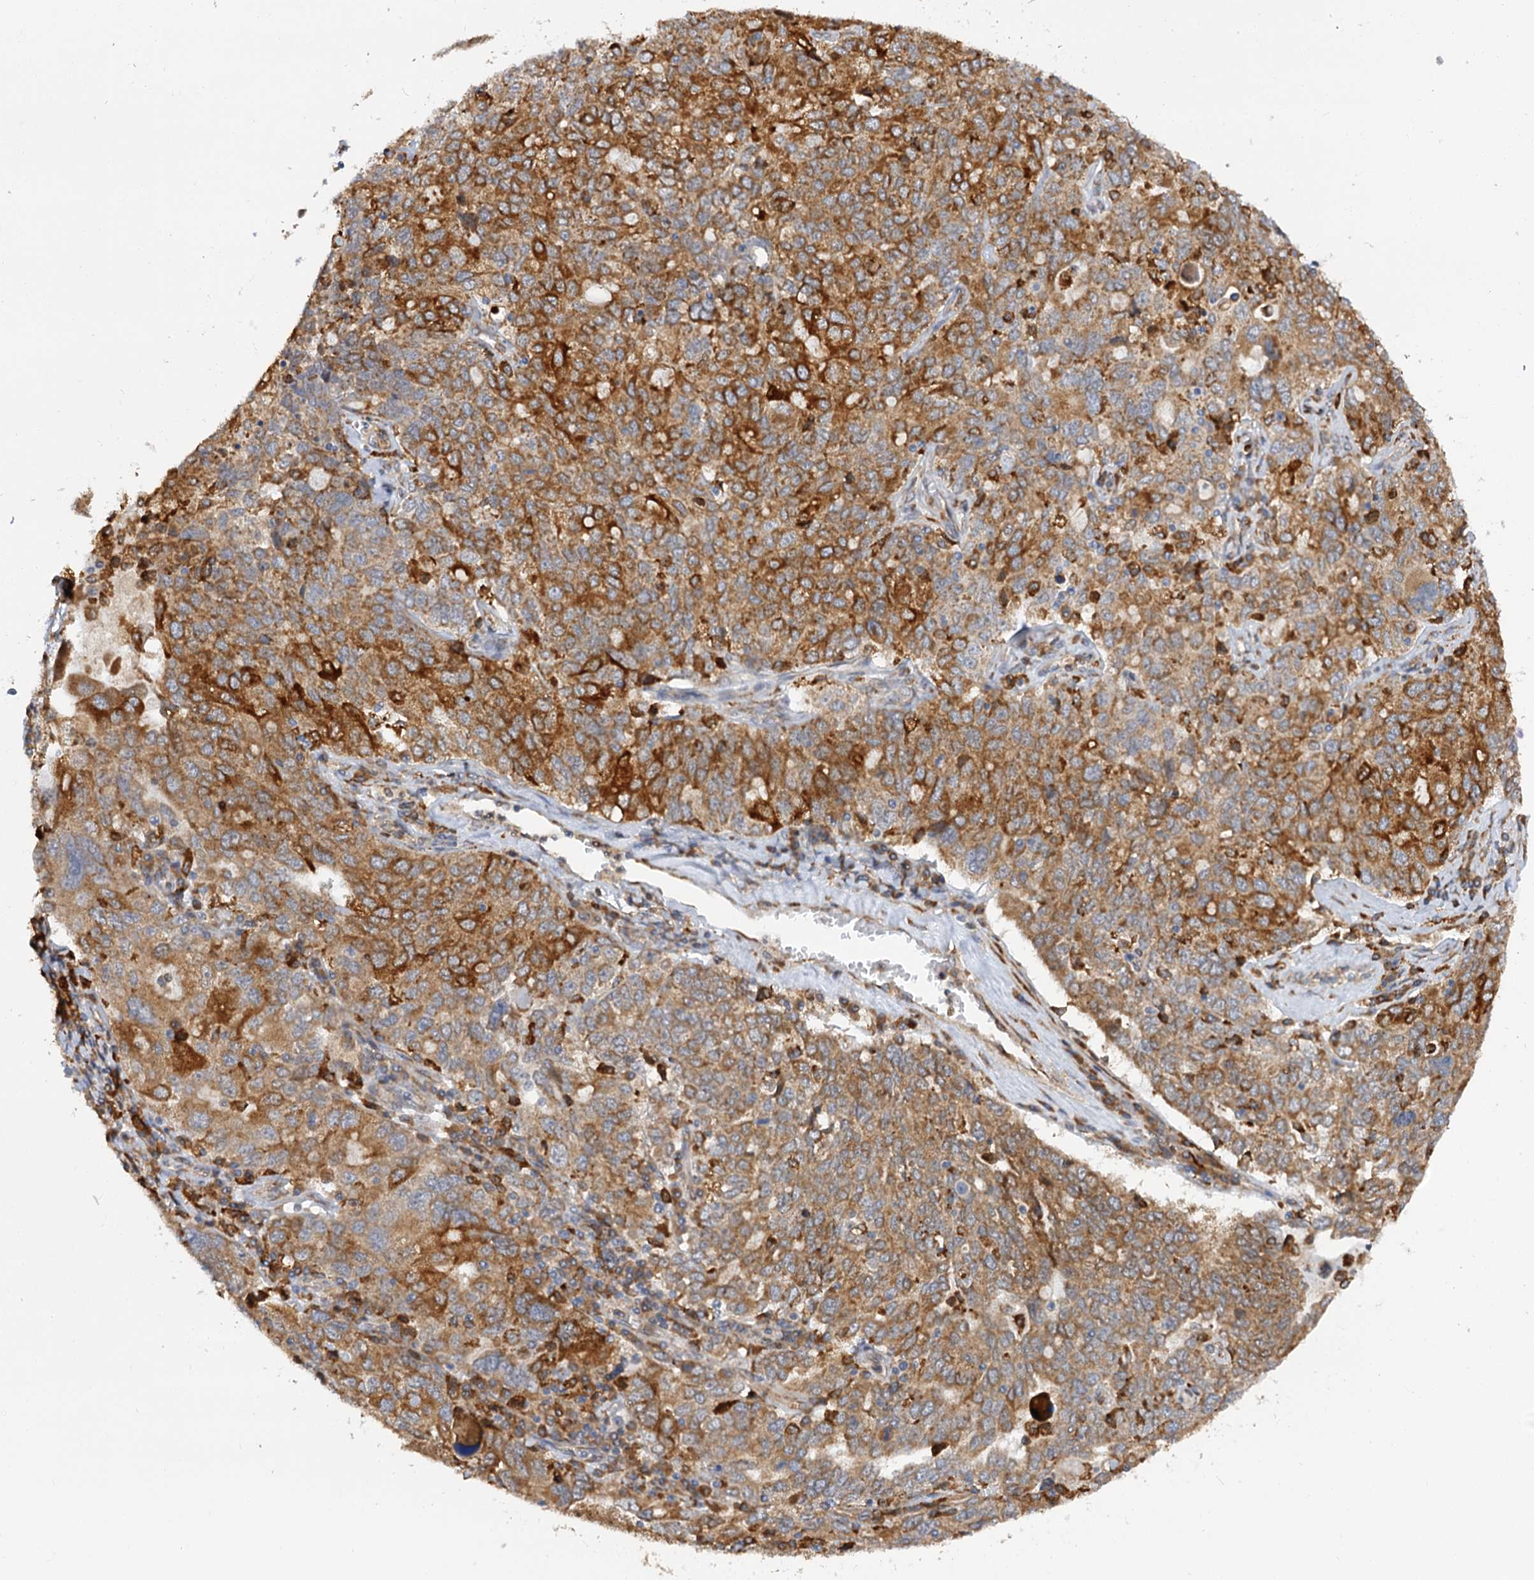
{"staining": {"intensity": "moderate", "quantity": ">75%", "location": "cytoplasmic/membranous"}, "tissue": "ovarian cancer", "cell_type": "Tumor cells", "image_type": "cancer", "snomed": [{"axis": "morphology", "description": "Carcinoma, endometroid"}, {"axis": "topography", "description": "Ovary"}], "caption": "Brown immunohistochemical staining in human ovarian cancer demonstrates moderate cytoplasmic/membranous staining in about >75% of tumor cells. Immunohistochemistry (ihc) stains the protein in brown and the nuclei are stained blue.", "gene": "PPIP5K2", "patient": {"sex": "female", "age": 62}}